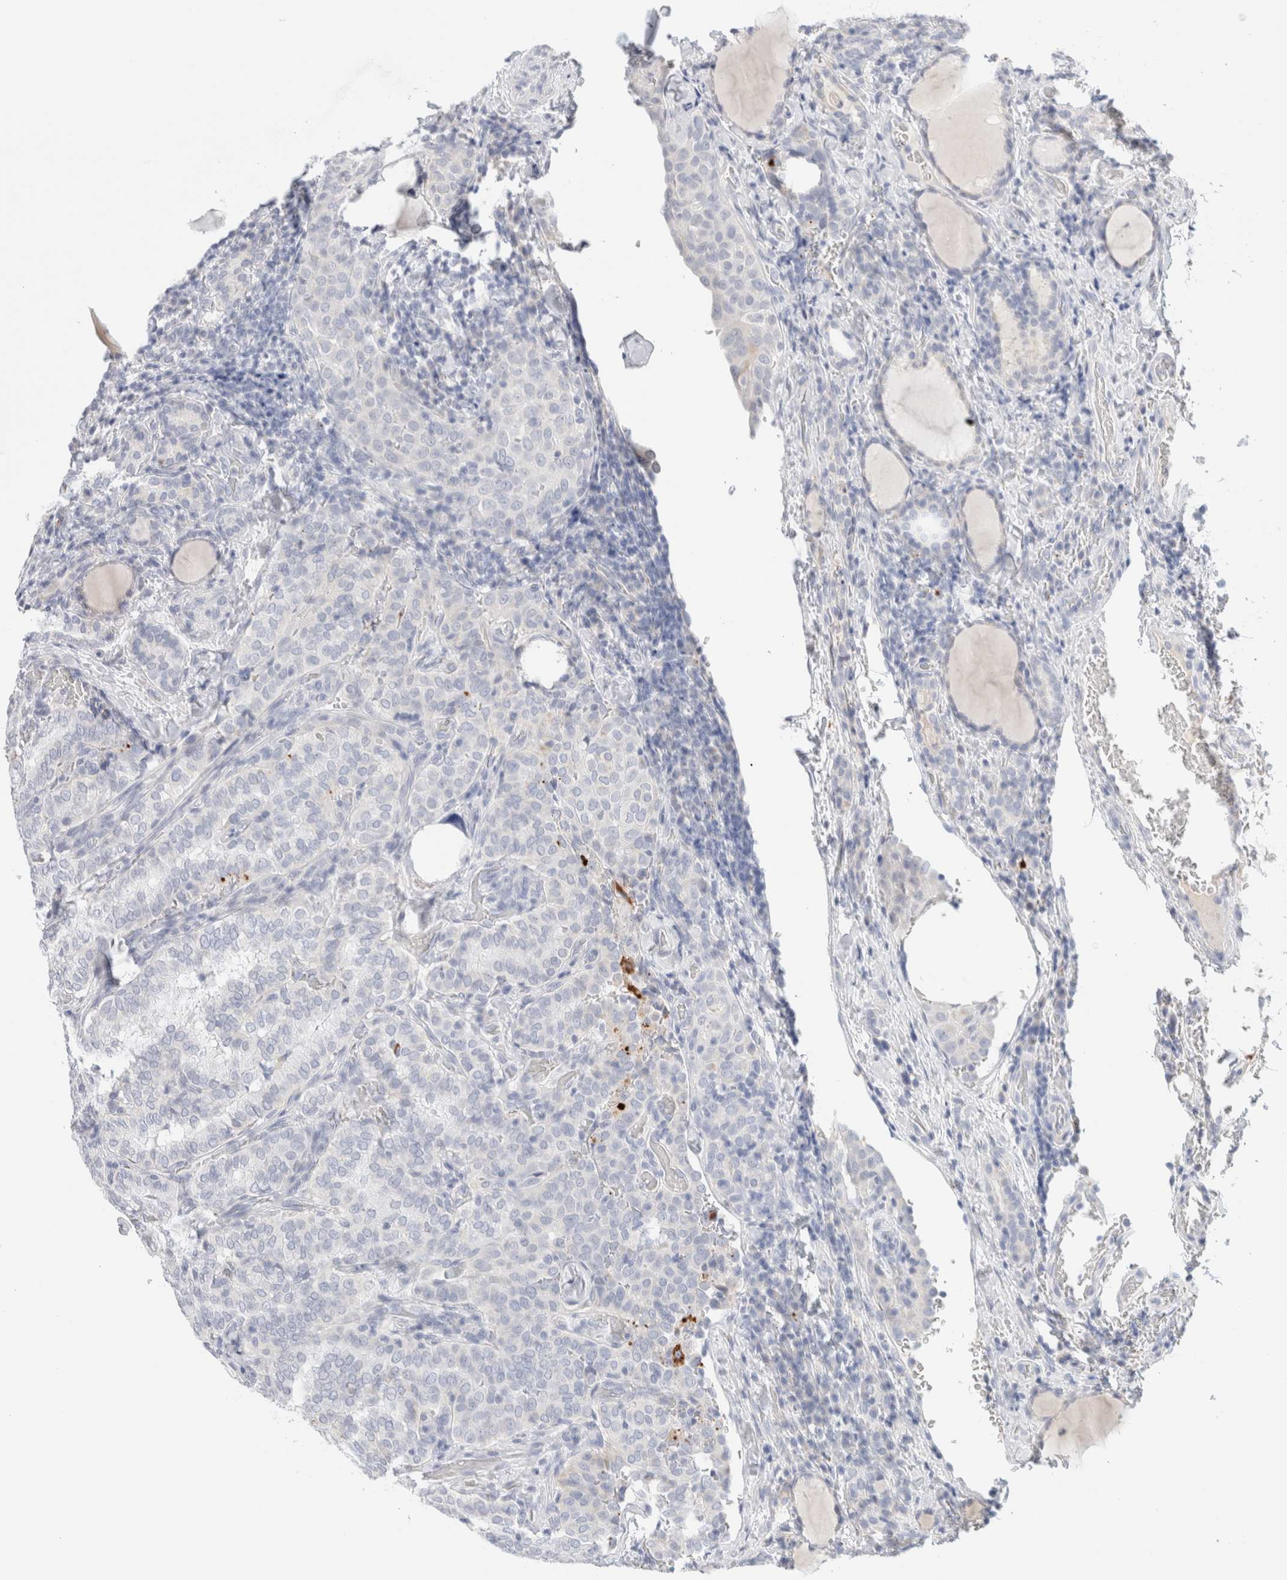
{"staining": {"intensity": "negative", "quantity": "none", "location": "none"}, "tissue": "thyroid cancer", "cell_type": "Tumor cells", "image_type": "cancer", "snomed": [{"axis": "morphology", "description": "Normal tissue, NOS"}, {"axis": "morphology", "description": "Papillary adenocarcinoma, NOS"}, {"axis": "topography", "description": "Thyroid gland"}], "caption": "IHC of thyroid papillary adenocarcinoma displays no expression in tumor cells.", "gene": "HEXD", "patient": {"sex": "female", "age": 30}}